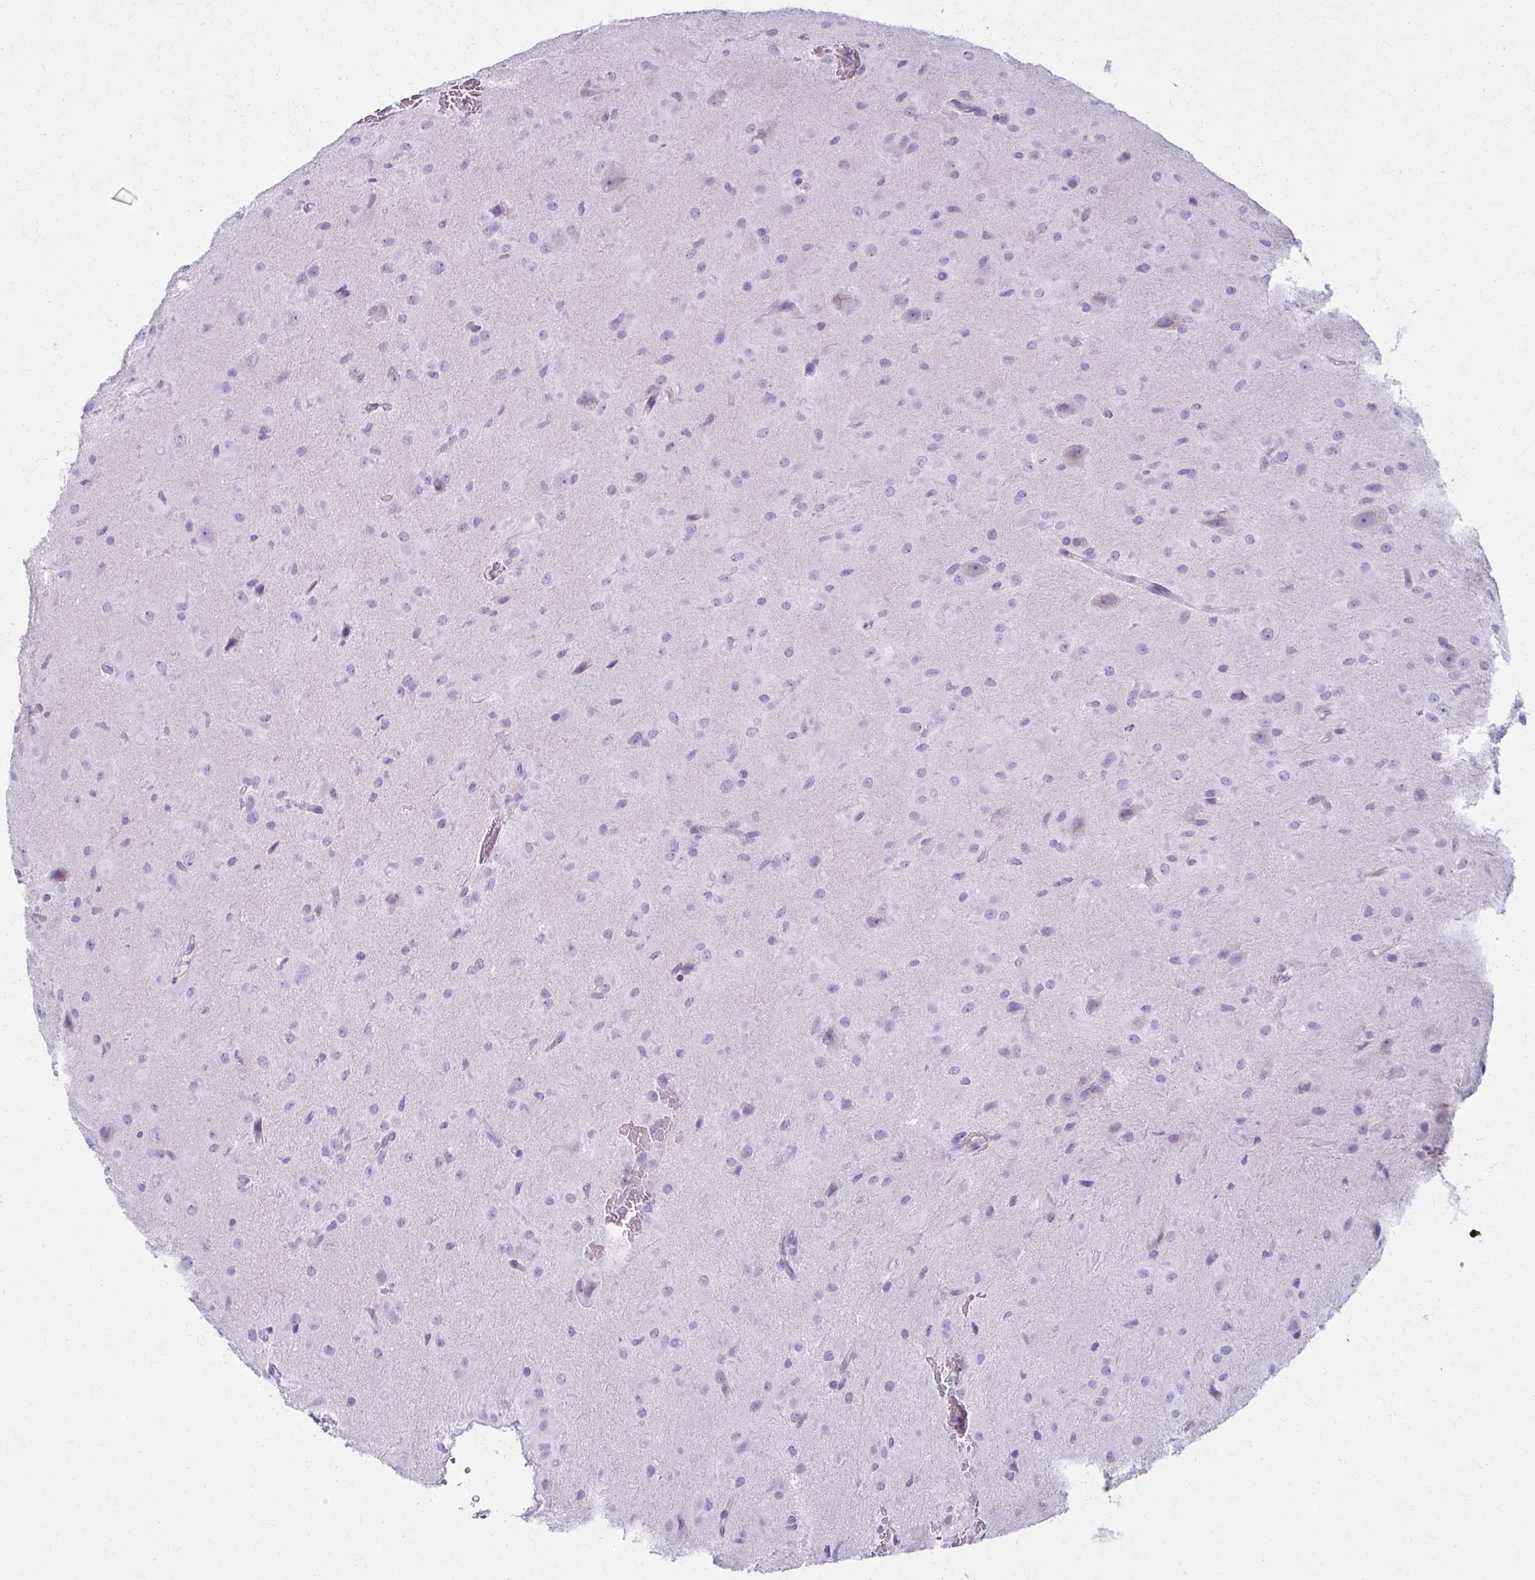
{"staining": {"intensity": "negative", "quantity": "none", "location": "none"}, "tissue": "glioma", "cell_type": "Tumor cells", "image_type": "cancer", "snomed": [{"axis": "morphology", "description": "Glioma, malignant, Low grade"}, {"axis": "topography", "description": "Brain"}], "caption": "Immunohistochemistry (IHC) photomicrograph of neoplastic tissue: human malignant glioma (low-grade) stained with DAB (3,3'-diaminobenzidine) shows no significant protein expression in tumor cells.", "gene": "LDLRAP1", "patient": {"sex": "male", "age": 58}}